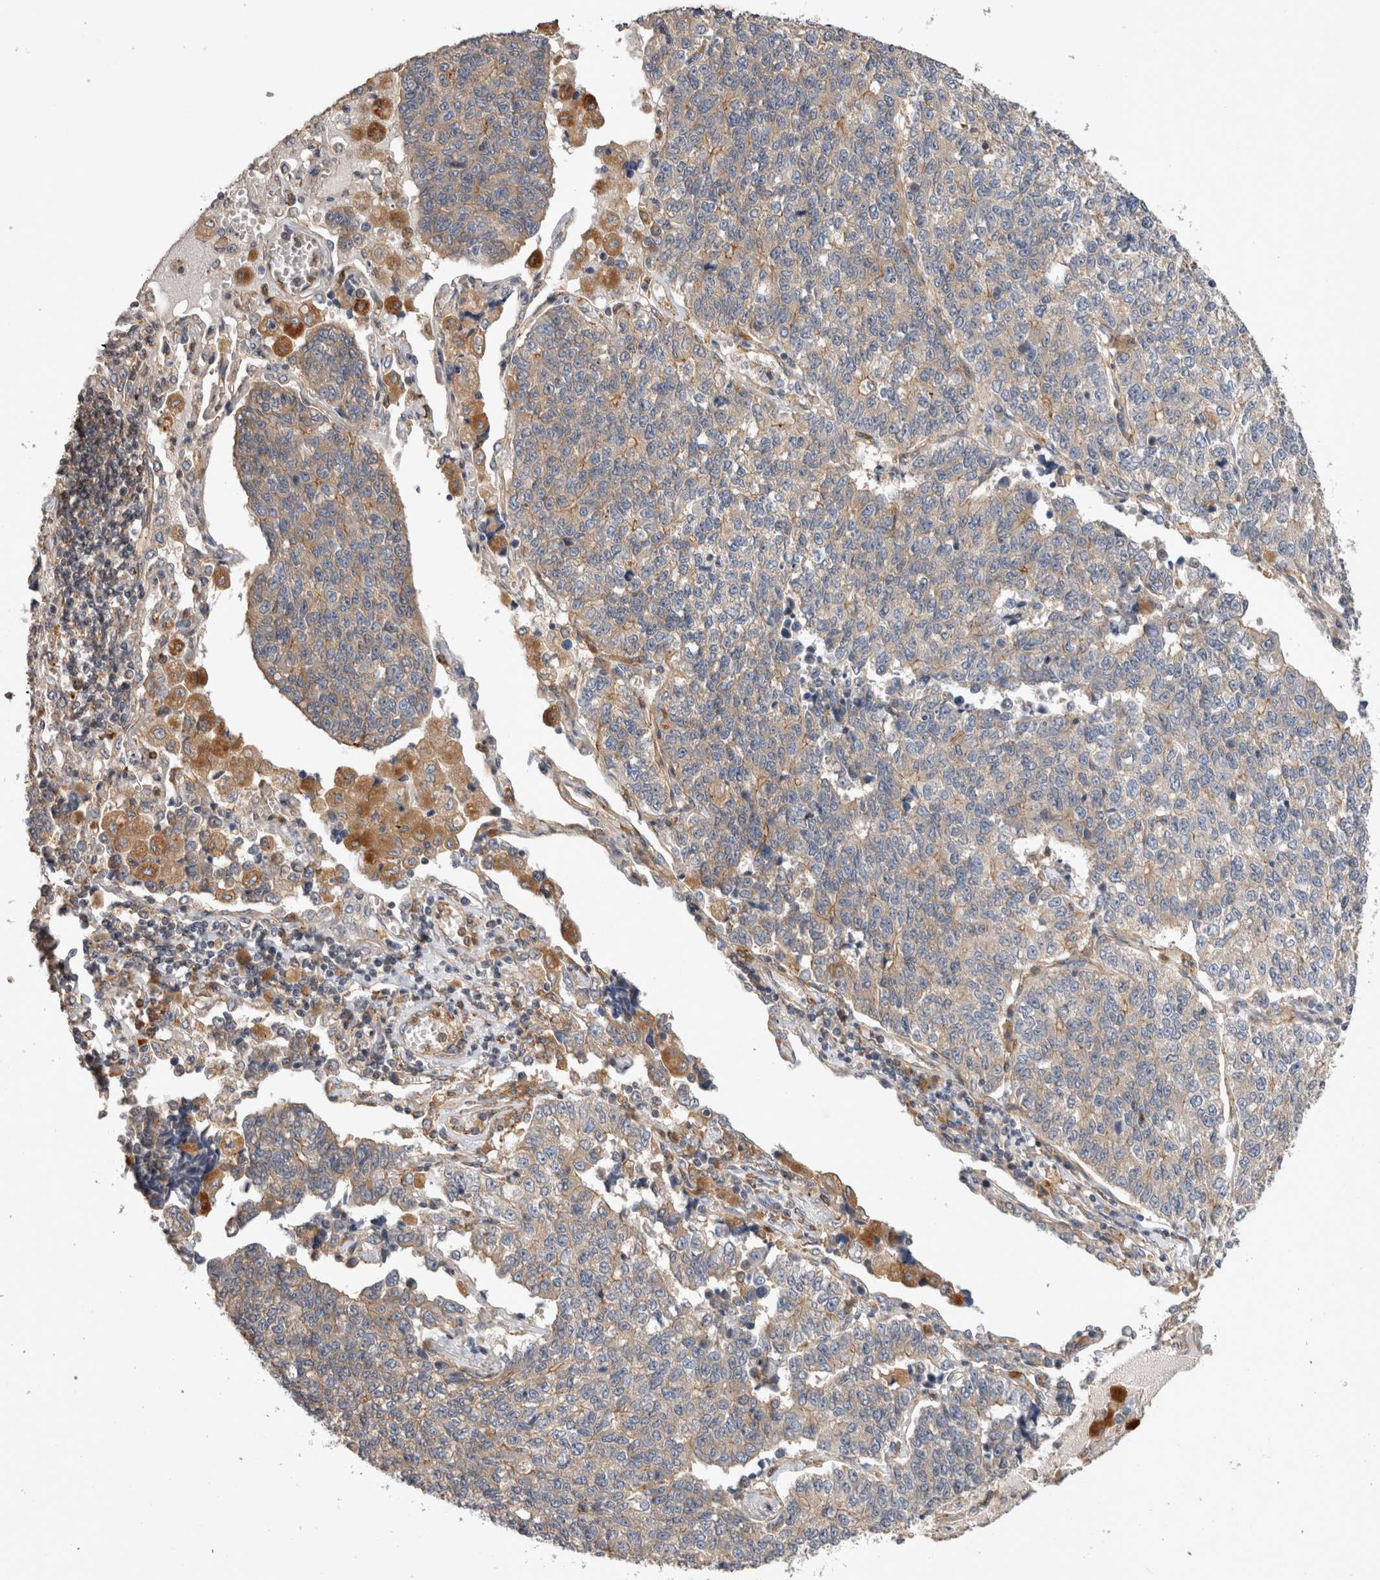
{"staining": {"intensity": "weak", "quantity": "25%-75%", "location": "cytoplasmic/membranous"}, "tissue": "lung cancer", "cell_type": "Tumor cells", "image_type": "cancer", "snomed": [{"axis": "morphology", "description": "Adenocarcinoma, NOS"}, {"axis": "topography", "description": "Lung"}], "caption": "Protein expression analysis of human adenocarcinoma (lung) reveals weak cytoplasmic/membranous staining in approximately 25%-75% of tumor cells.", "gene": "BNIP2", "patient": {"sex": "male", "age": 49}}